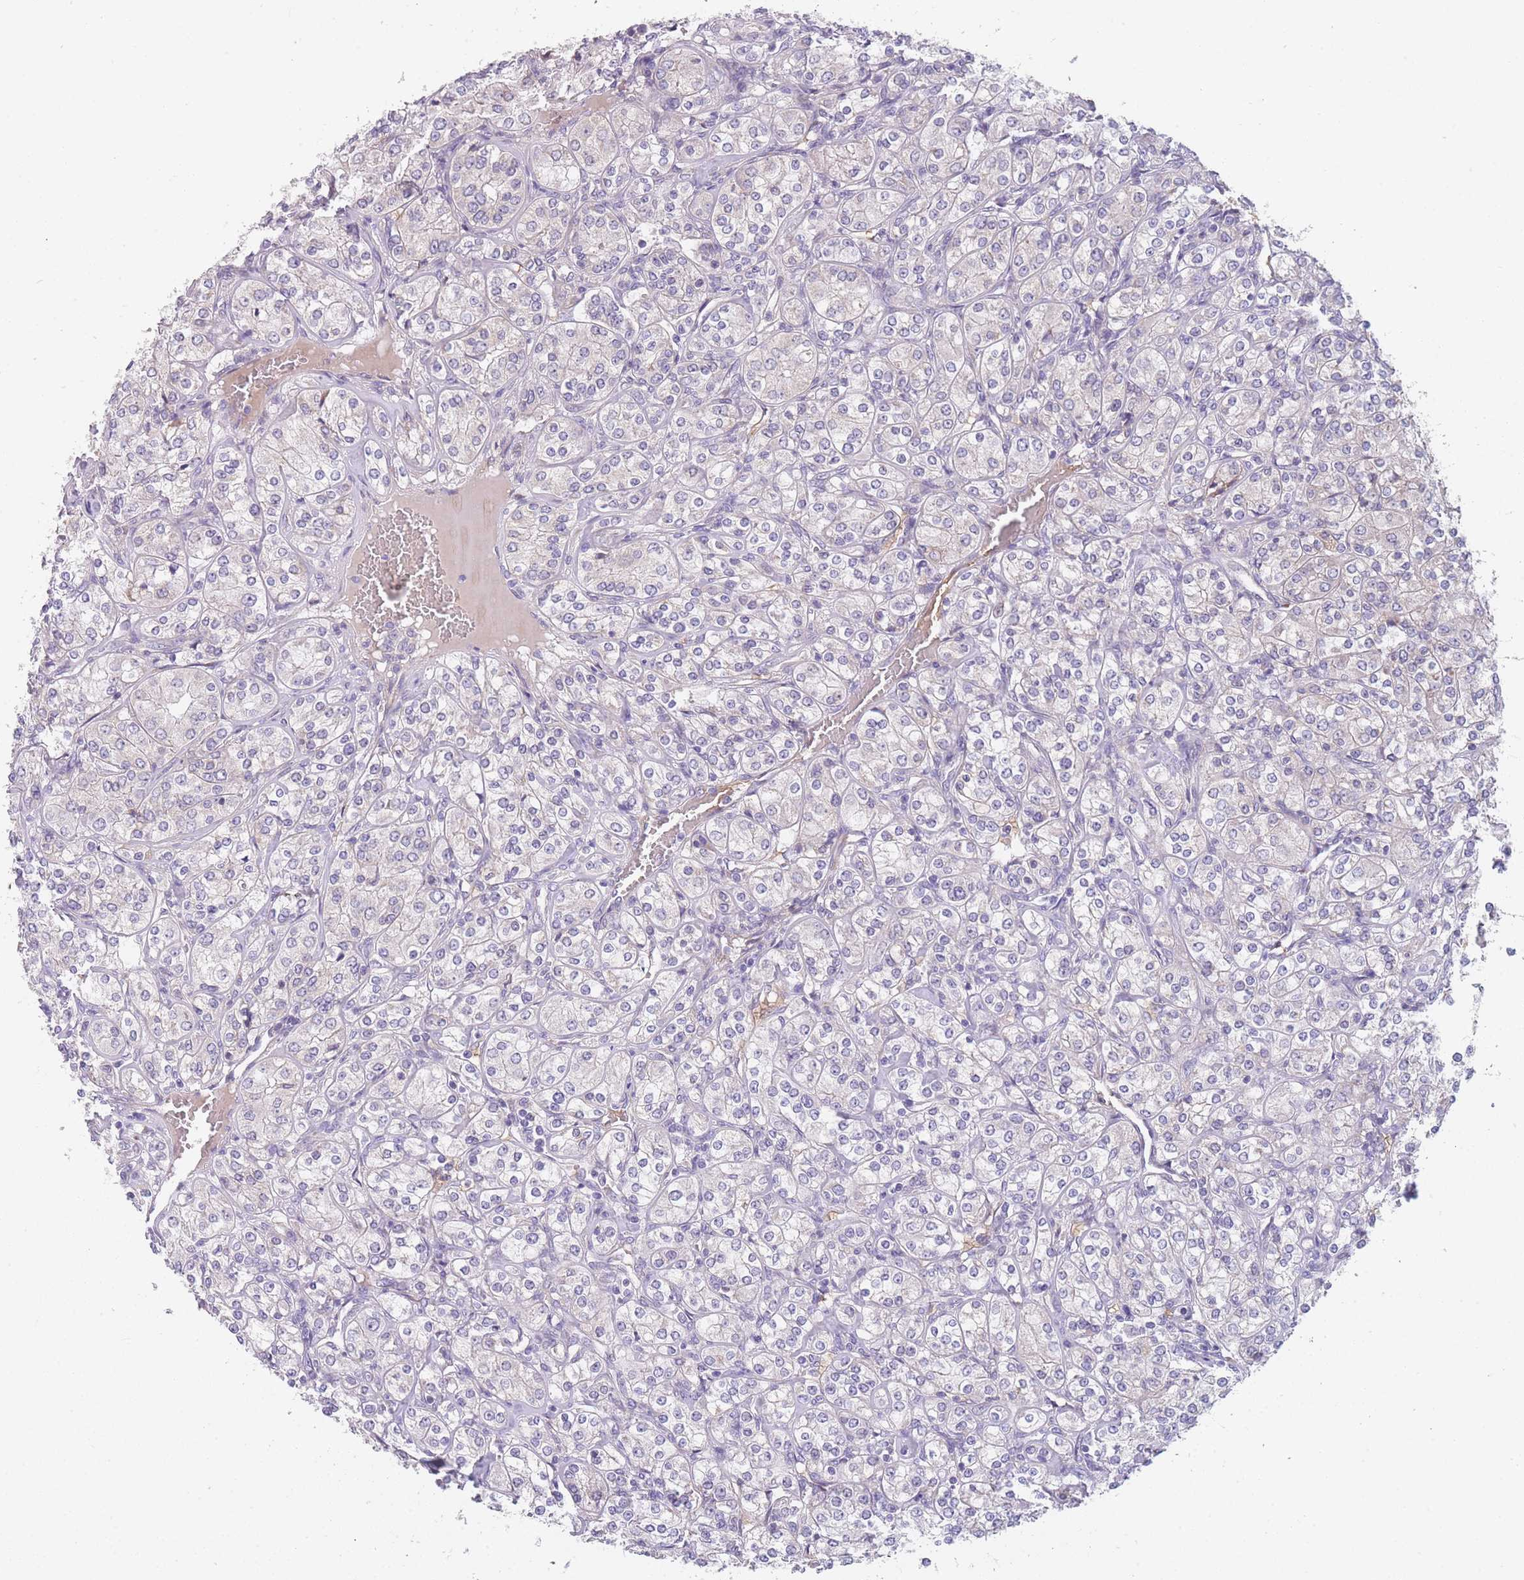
{"staining": {"intensity": "negative", "quantity": "none", "location": "none"}, "tissue": "renal cancer", "cell_type": "Tumor cells", "image_type": "cancer", "snomed": [{"axis": "morphology", "description": "Adenocarcinoma, NOS"}, {"axis": "topography", "description": "Kidney"}], "caption": "Adenocarcinoma (renal) stained for a protein using IHC shows no positivity tumor cells.", "gene": "SMPD4", "patient": {"sex": "male", "age": 77}}